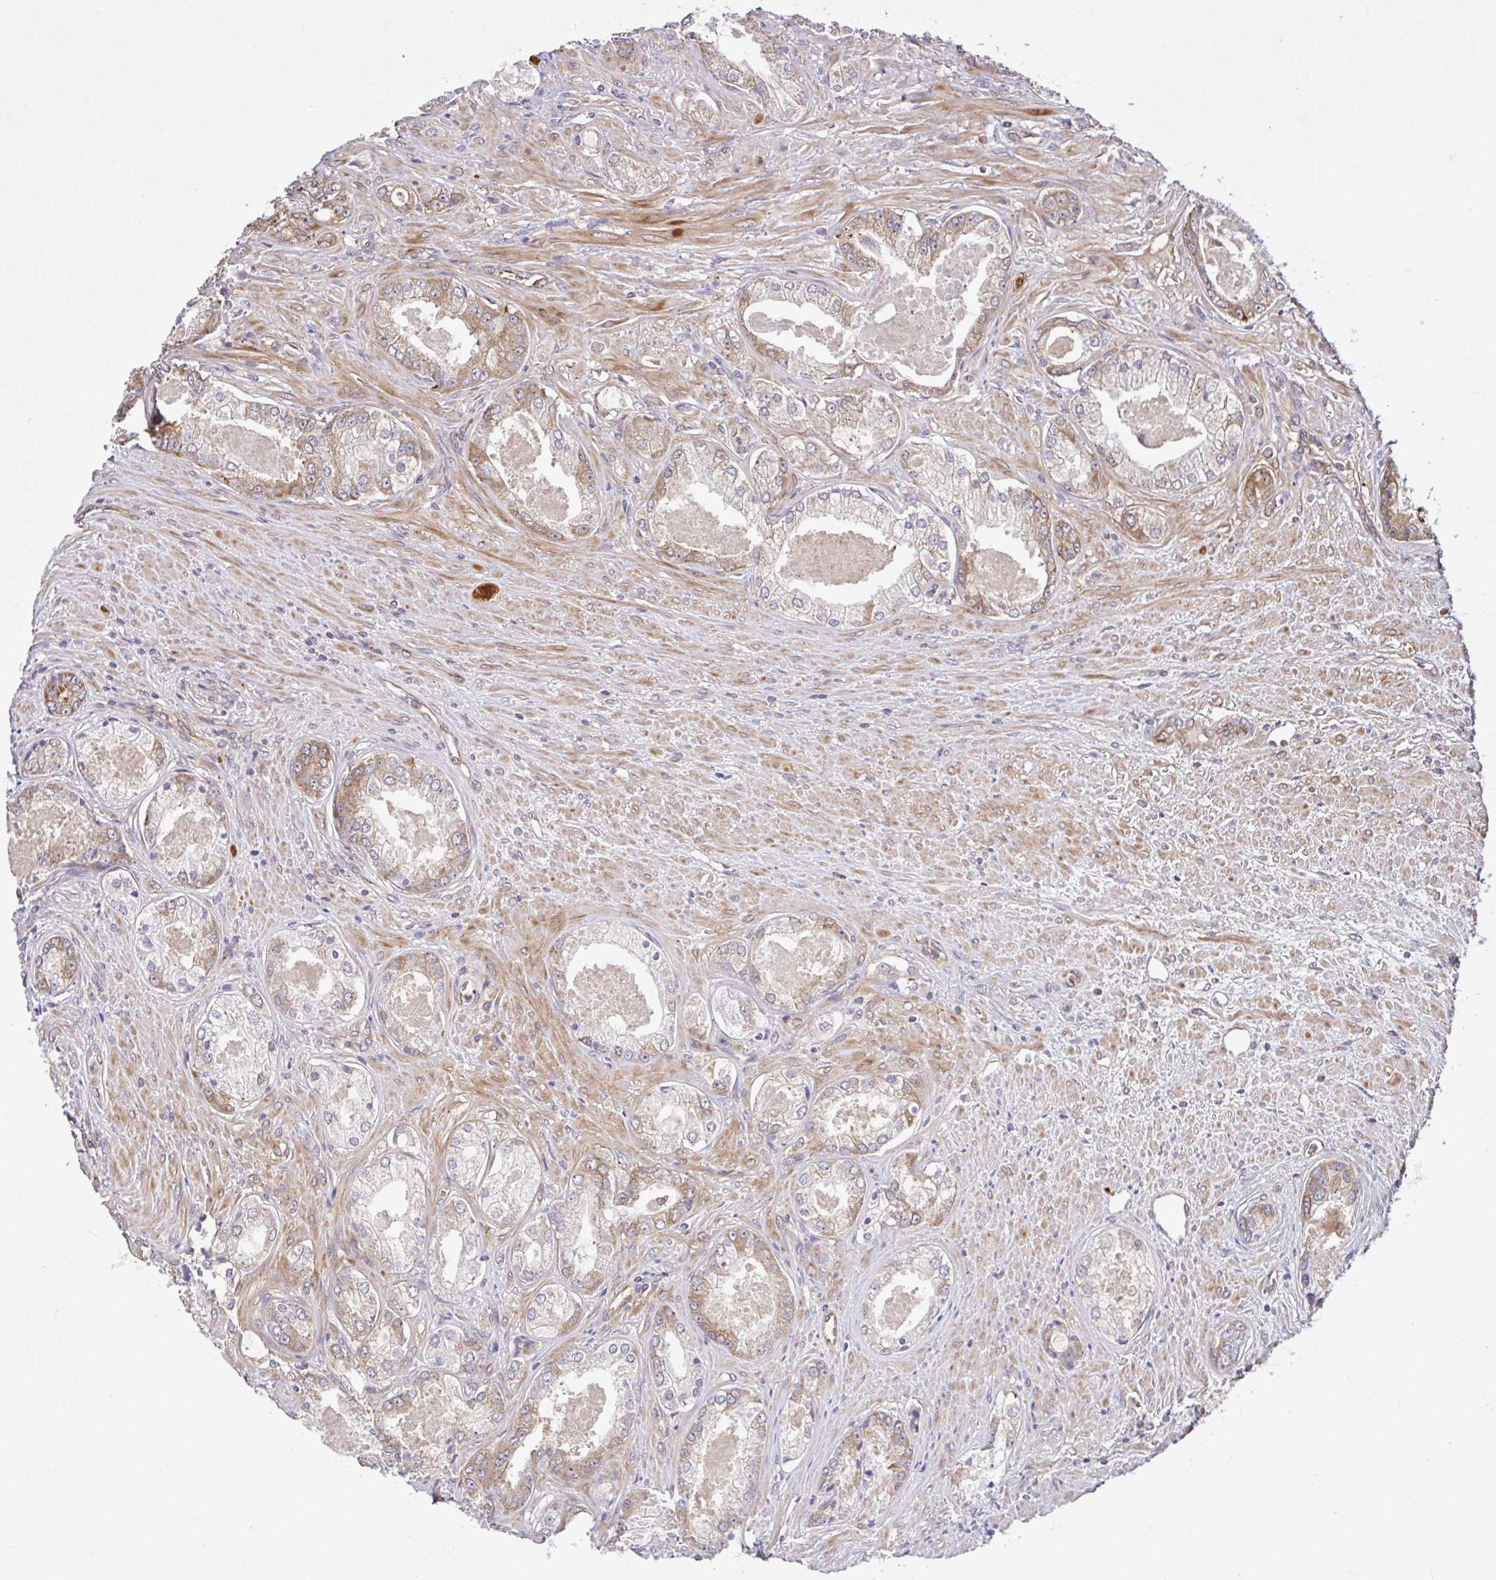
{"staining": {"intensity": "moderate", "quantity": "25%-75%", "location": "cytoplasmic/membranous"}, "tissue": "prostate cancer", "cell_type": "Tumor cells", "image_type": "cancer", "snomed": [{"axis": "morphology", "description": "Adenocarcinoma, Low grade"}, {"axis": "topography", "description": "Prostate"}], "caption": "A high-resolution photomicrograph shows IHC staining of prostate low-grade adenocarcinoma, which shows moderate cytoplasmic/membranous positivity in approximately 25%-75% of tumor cells. The staining was performed using DAB, with brown indicating positive protein expression. Nuclei are stained blue with hematoxylin.", "gene": "NTPCR", "patient": {"sex": "male", "age": 68}}